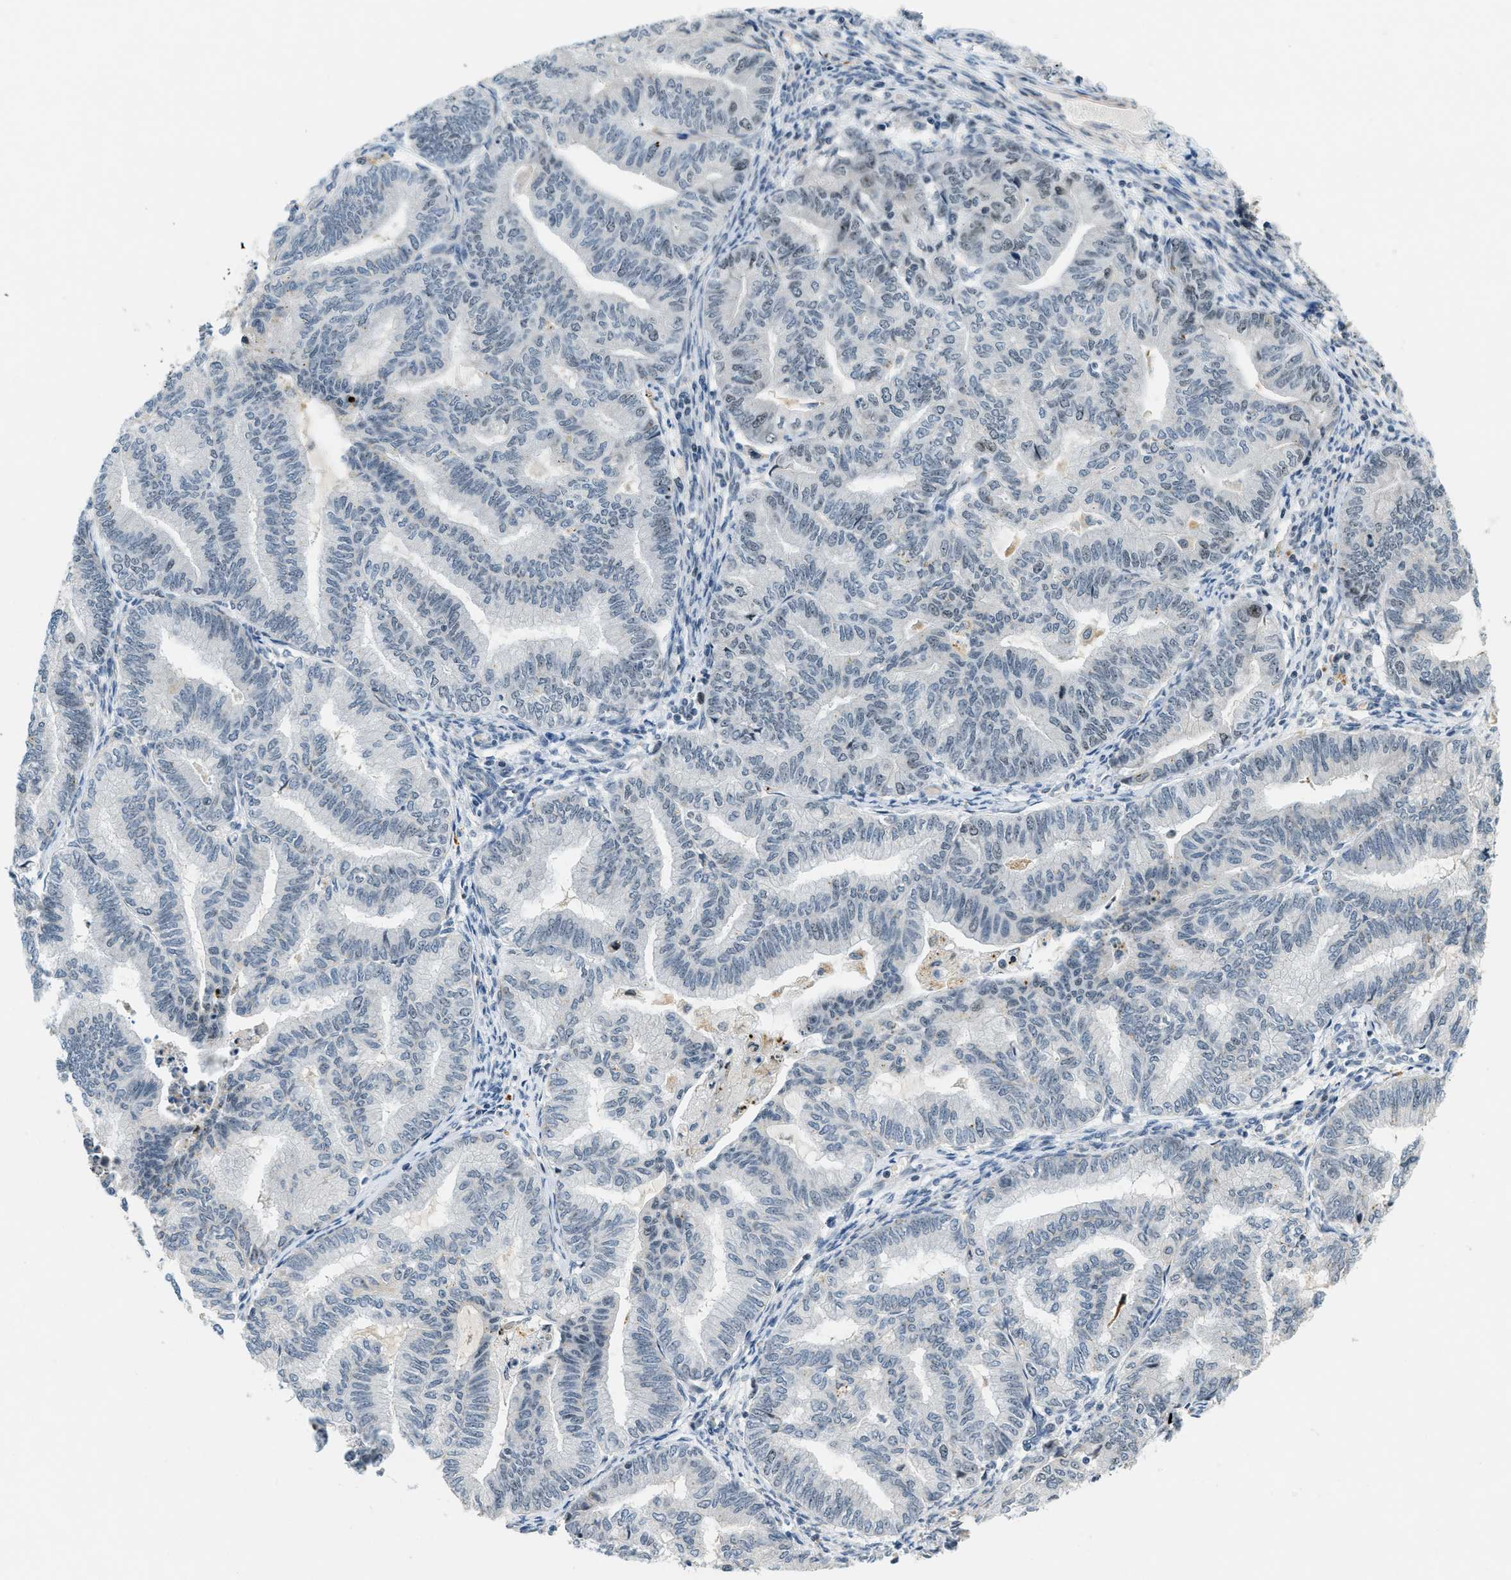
{"staining": {"intensity": "weak", "quantity": "<25%", "location": "nuclear"}, "tissue": "endometrial cancer", "cell_type": "Tumor cells", "image_type": "cancer", "snomed": [{"axis": "morphology", "description": "Adenocarcinoma, NOS"}, {"axis": "topography", "description": "Endometrium"}], "caption": "This is a histopathology image of immunohistochemistry staining of endometrial cancer (adenocarcinoma), which shows no positivity in tumor cells.", "gene": "DDX47", "patient": {"sex": "female", "age": 79}}